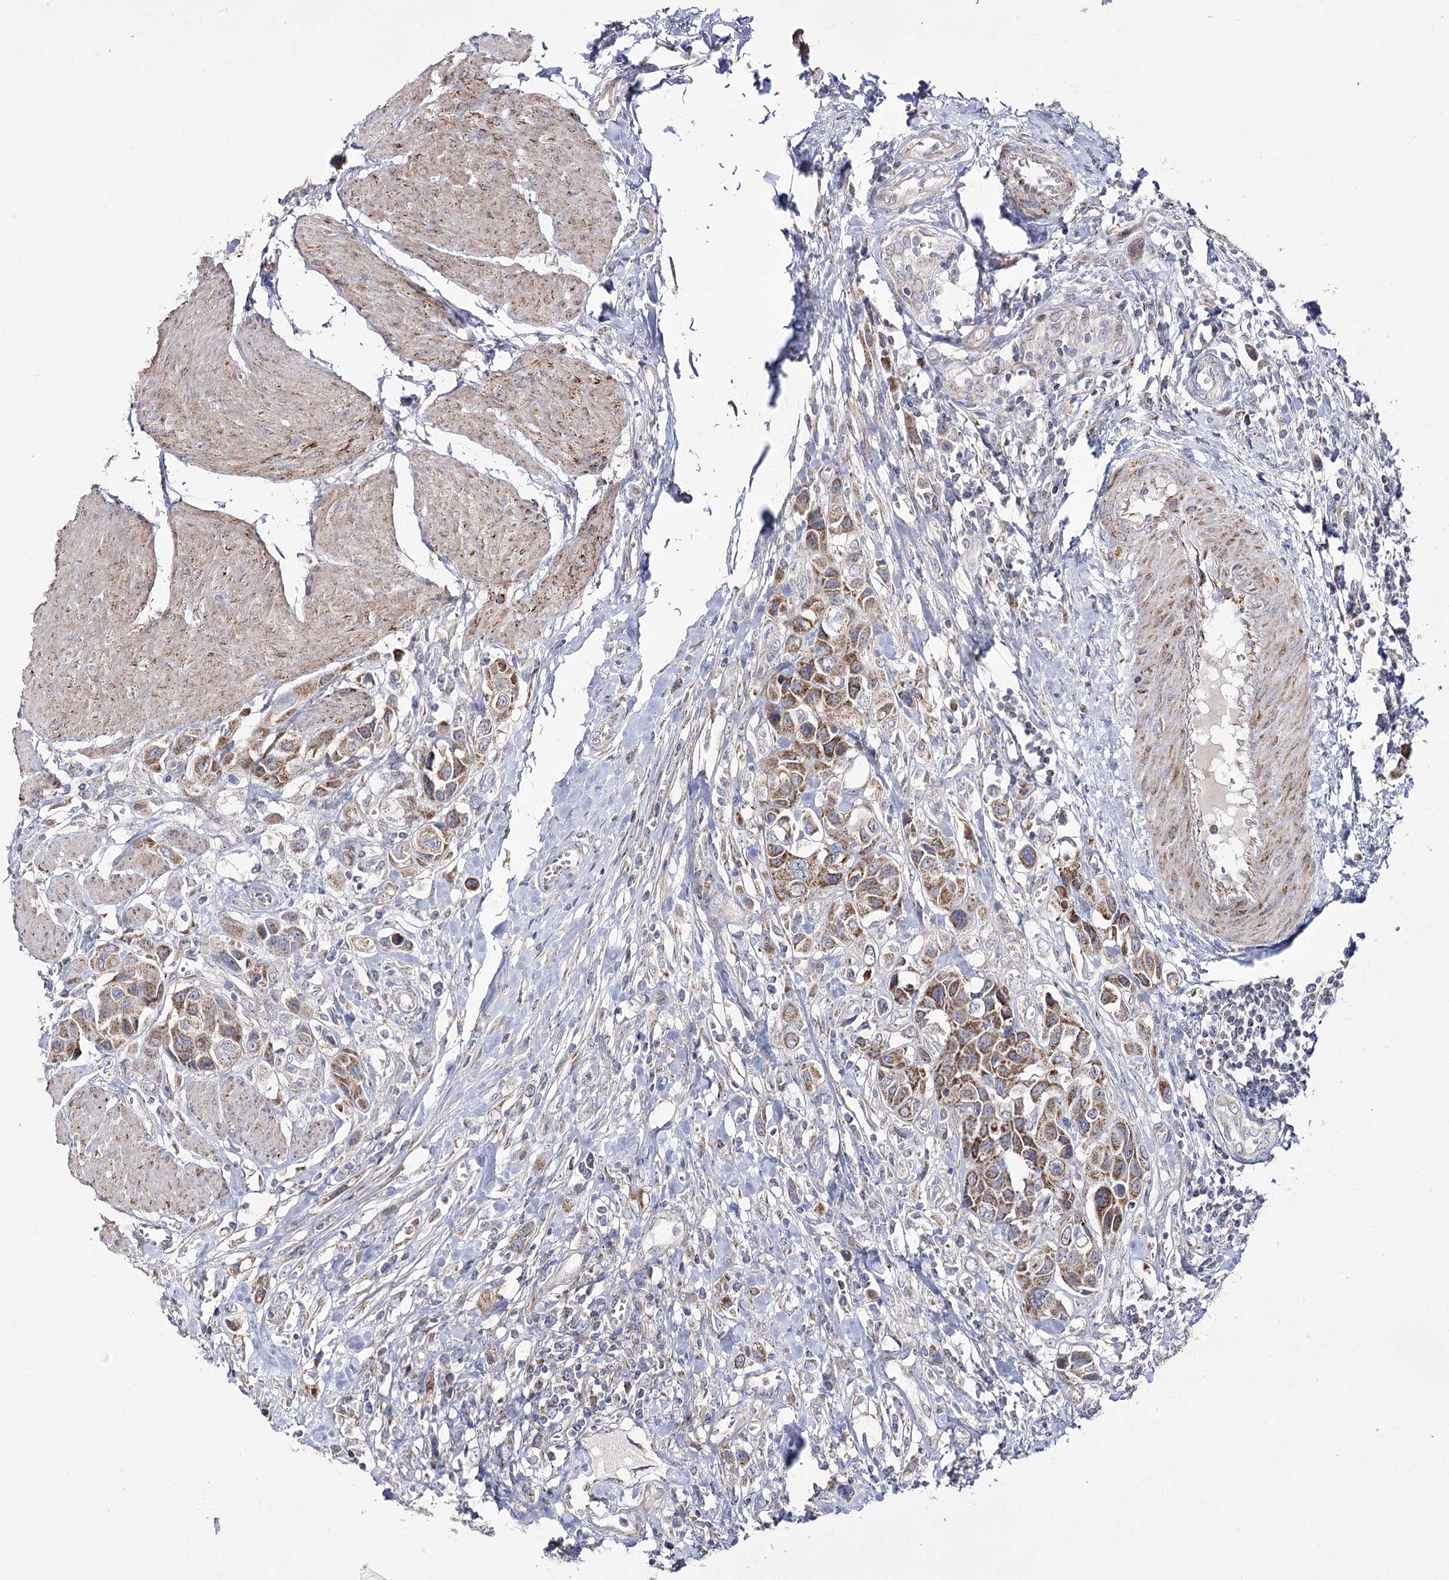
{"staining": {"intensity": "moderate", "quantity": ">75%", "location": "cytoplasmic/membranous"}, "tissue": "urothelial cancer", "cell_type": "Tumor cells", "image_type": "cancer", "snomed": [{"axis": "morphology", "description": "Urothelial carcinoma, High grade"}, {"axis": "topography", "description": "Urinary bladder"}], "caption": "Immunohistochemistry histopathology image of neoplastic tissue: urothelial cancer stained using immunohistochemistry shows medium levels of moderate protein expression localized specifically in the cytoplasmic/membranous of tumor cells, appearing as a cytoplasmic/membranous brown color.", "gene": "NADK2", "patient": {"sex": "male", "age": 50}}